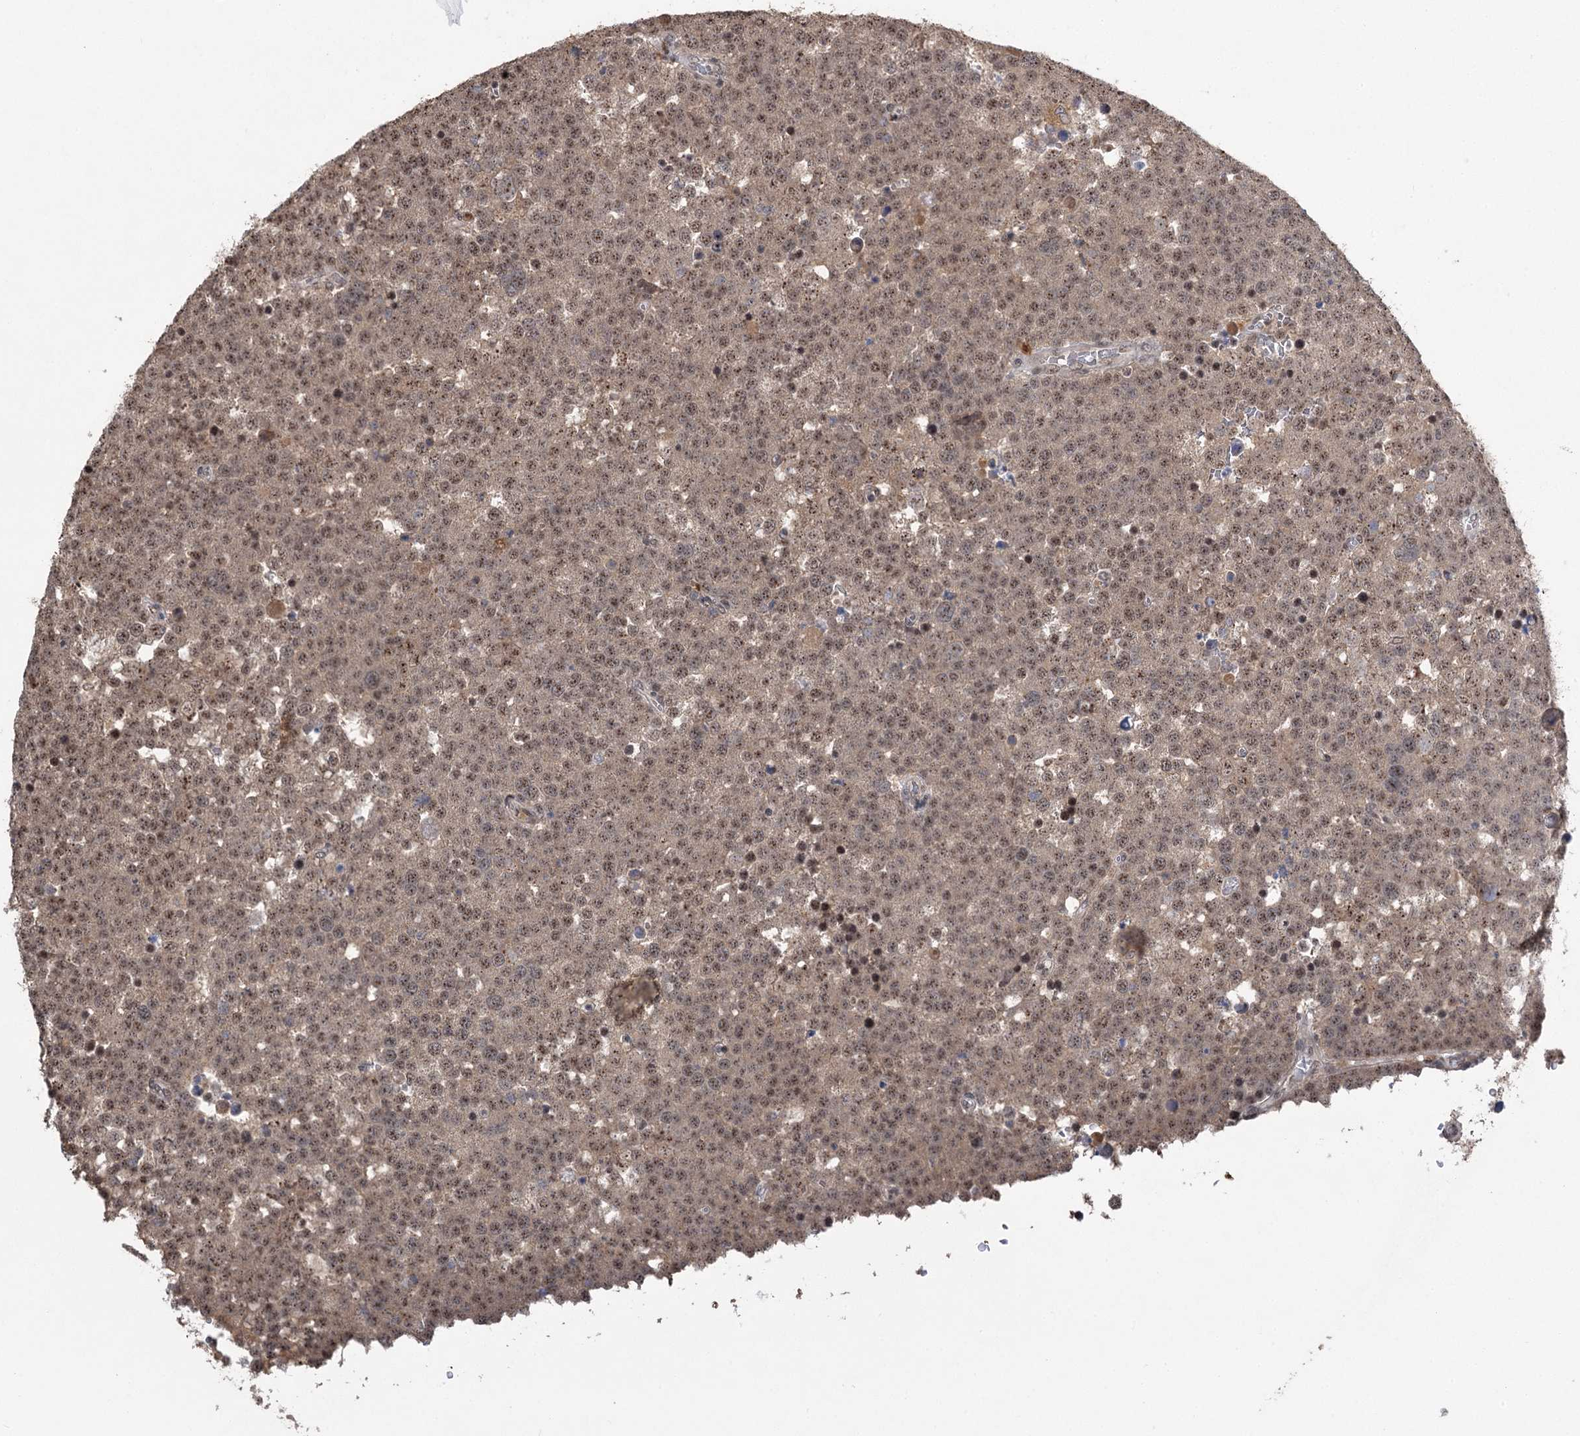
{"staining": {"intensity": "weak", "quantity": ">75%", "location": "cytoplasmic/membranous,nuclear"}, "tissue": "testis cancer", "cell_type": "Tumor cells", "image_type": "cancer", "snomed": [{"axis": "morphology", "description": "Seminoma, NOS"}, {"axis": "topography", "description": "Testis"}], "caption": "Protein staining by IHC shows weak cytoplasmic/membranous and nuclear positivity in approximately >75% of tumor cells in testis cancer. (brown staining indicates protein expression, while blue staining denotes nuclei).", "gene": "PYROXD1", "patient": {"sex": "male", "age": 71}}